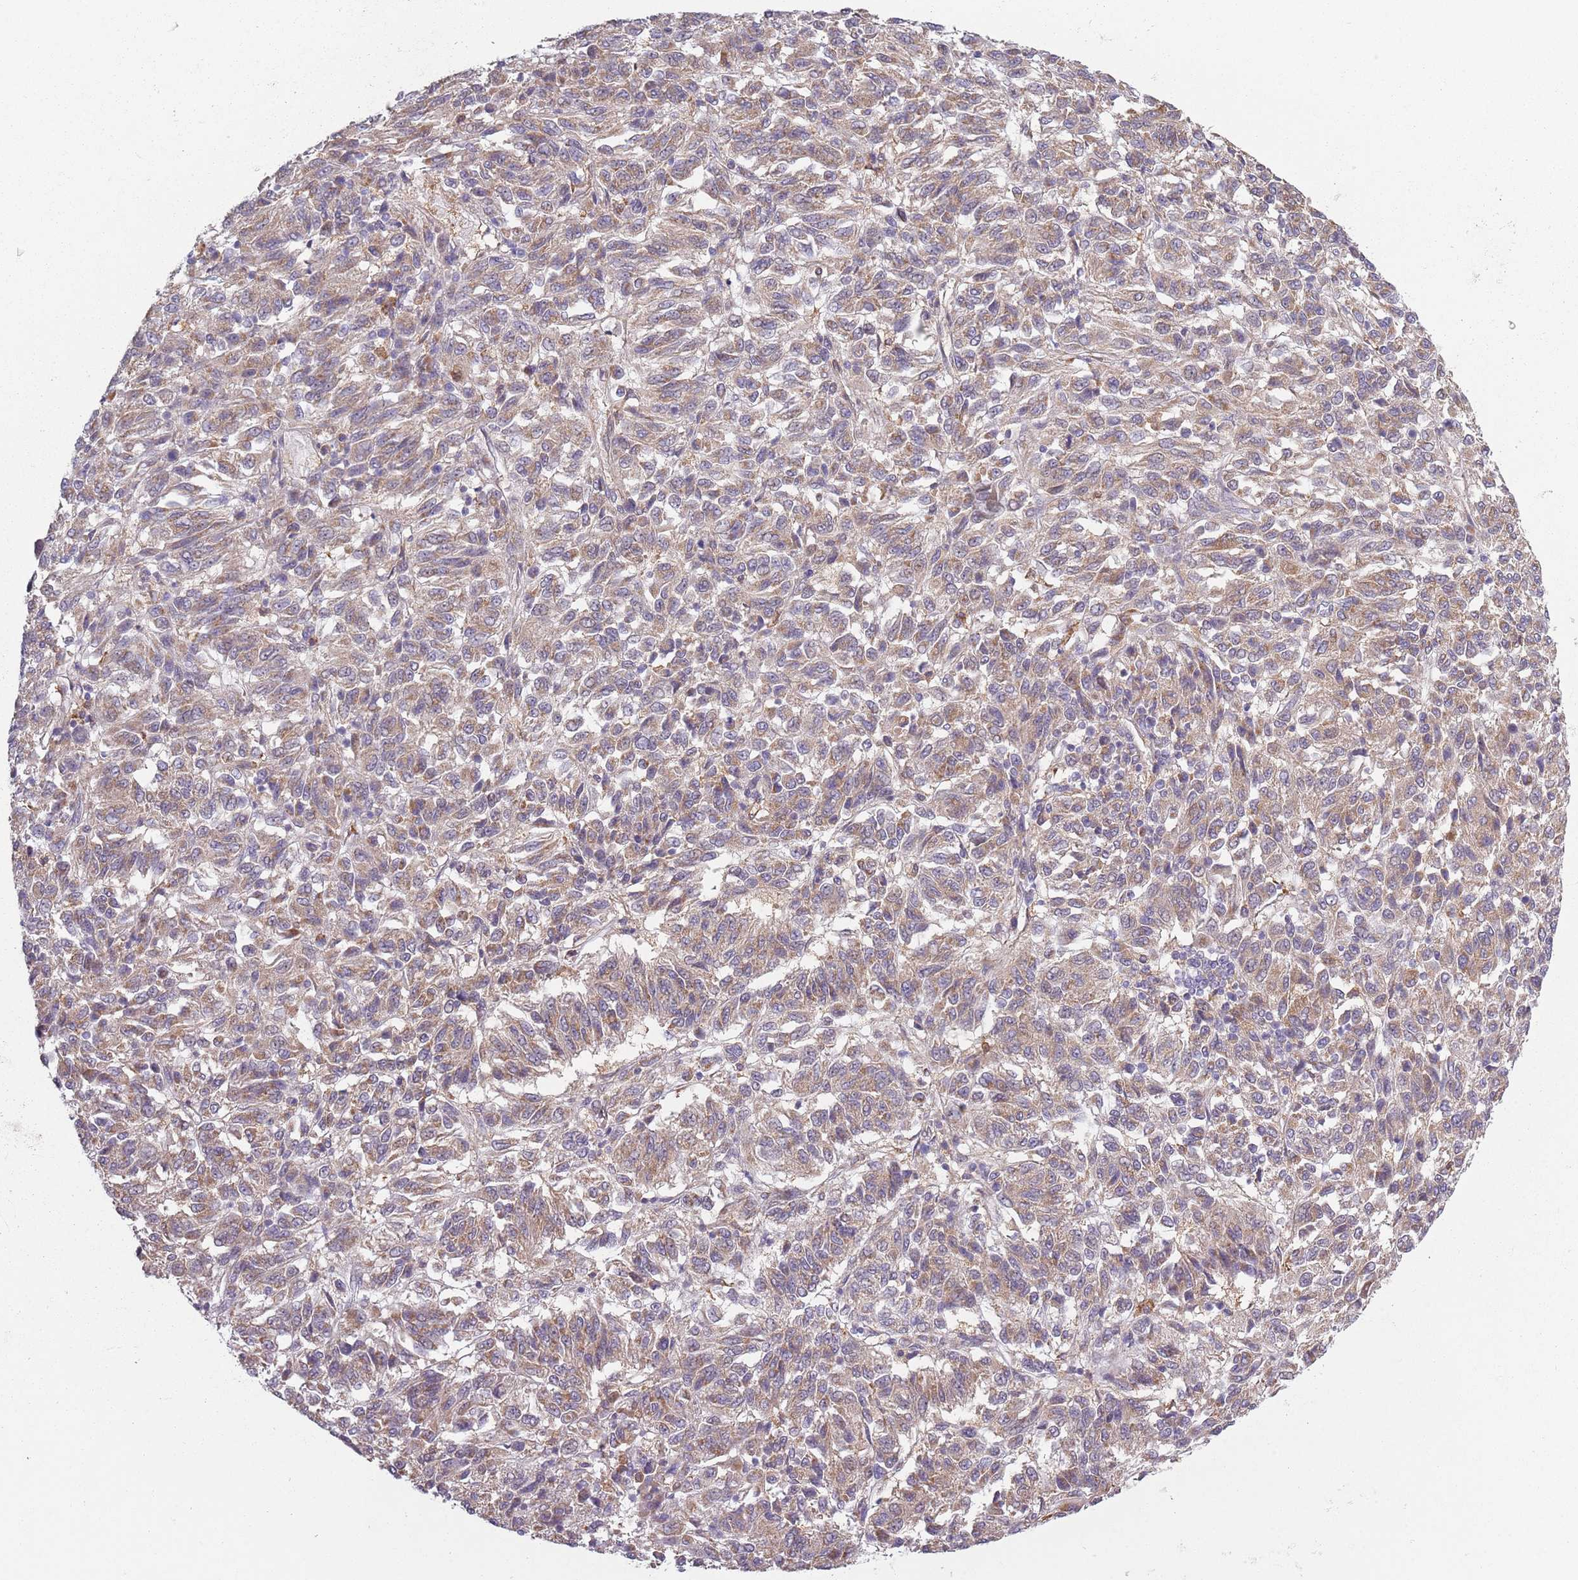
{"staining": {"intensity": "weak", "quantity": ">75%", "location": "cytoplasmic/membranous"}, "tissue": "melanoma", "cell_type": "Tumor cells", "image_type": "cancer", "snomed": [{"axis": "morphology", "description": "Malignant melanoma, Metastatic site"}, {"axis": "topography", "description": "Lung"}], "caption": "Tumor cells exhibit low levels of weak cytoplasmic/membranous expression in approximately >75% of cells in human melanoma. Ihc stains the protein of interest in brown and the nuclei are stained blue.", "gene": "COQ5", "patient": {"sex": "male", "age": 64}}